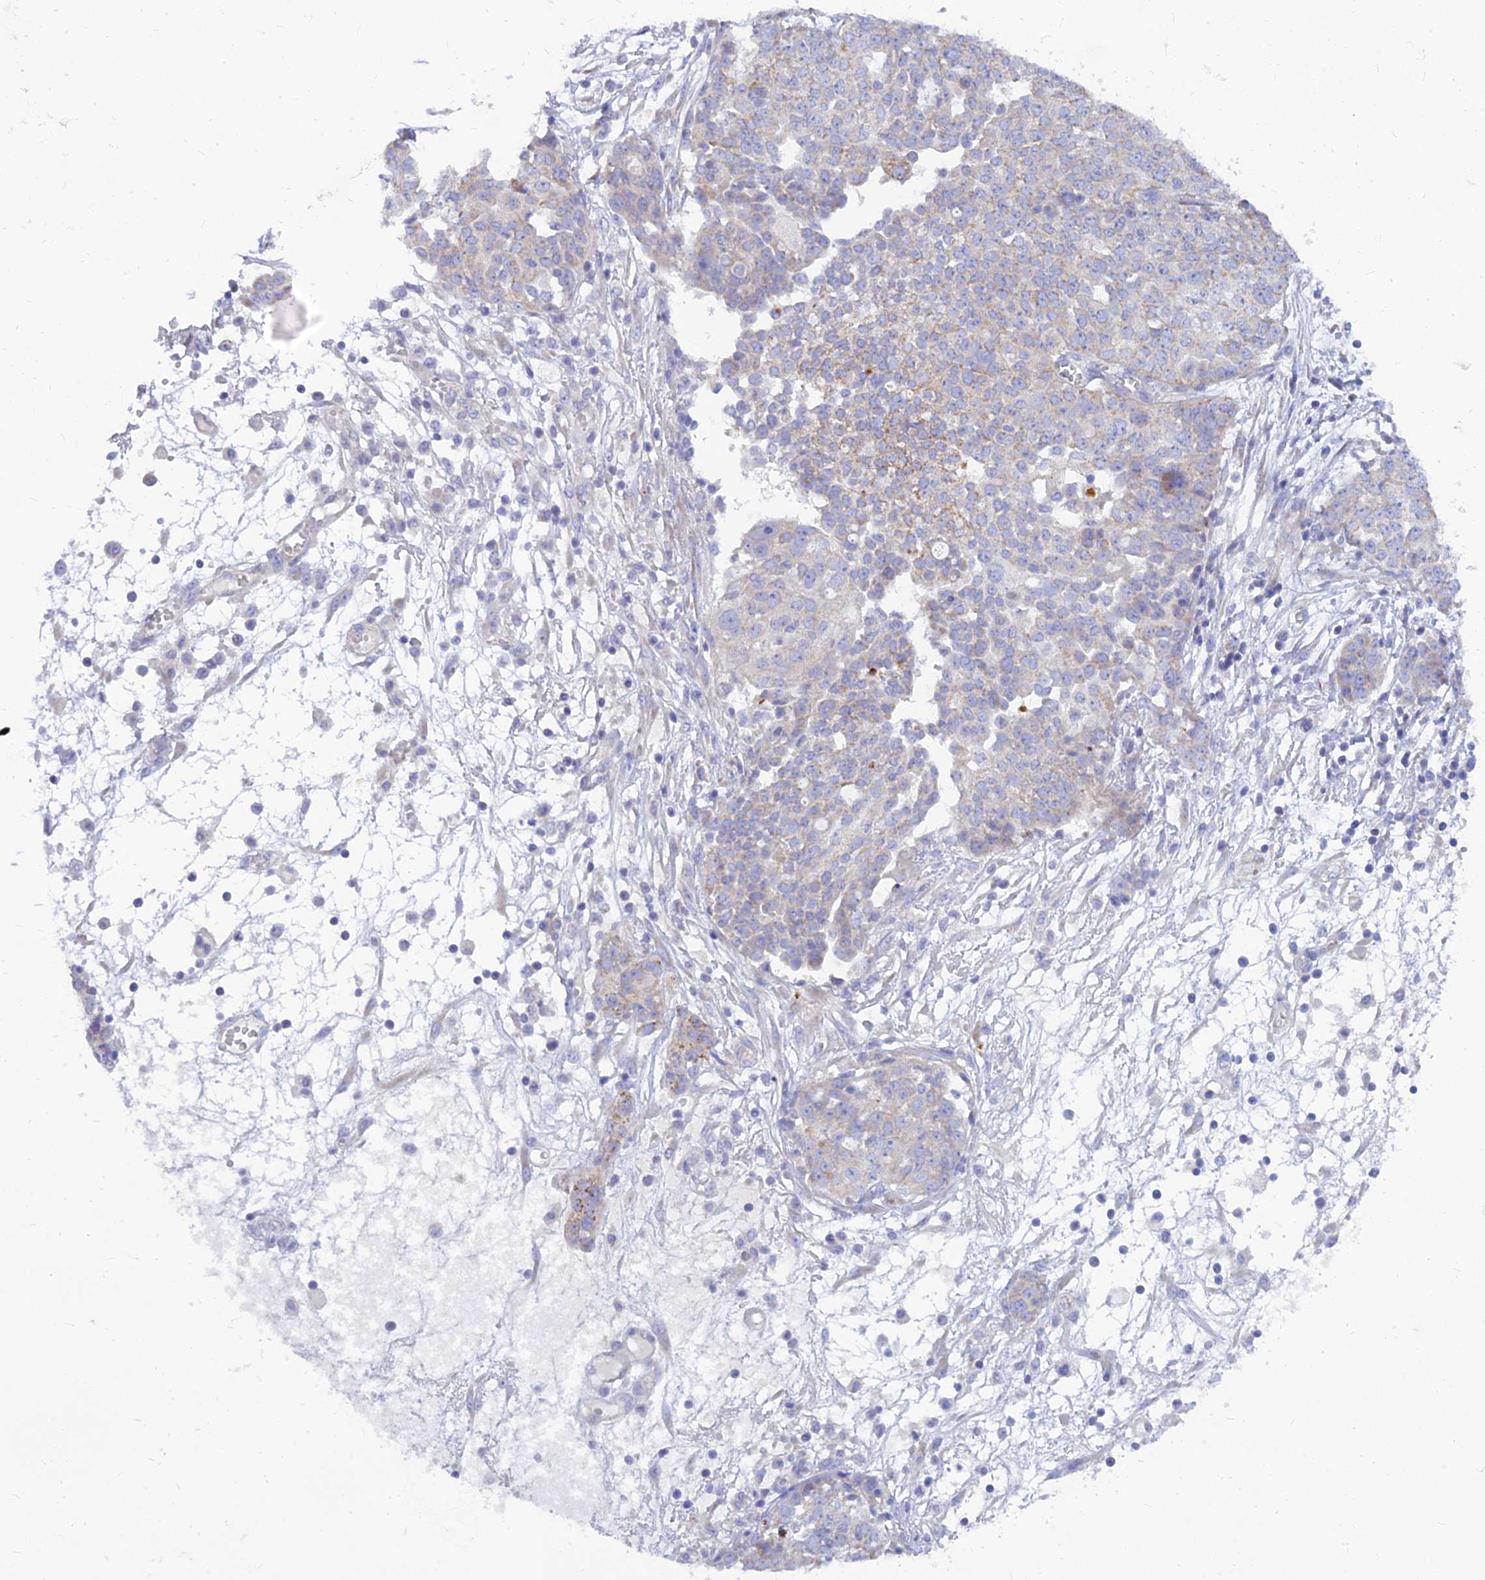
{"staining": {"intensity": "weak", "quantity": "<25%", "location": "cytoplasmic/membranous"}, "tissue": "ovarian cancer", "cell_type": "Tumor cells", "image_type": "cancer", "snomed": [{"axis": "morphology", "description": "Cystadenocarcinoma, serous, NOS"}, {"axis": "topography", "description": "Soft tissue"}, {"axis": "topography", "description": "Ovary"}], "caption": "High magnification brightfield microscopy of ovarian serous cystadenocarcinoma stained with DAB (3,3'-diaminobenzidine) (brown) and counterstained with hematoxylin (blue): tumor cells show no significant positivity.", "gene": "TMEM30B", "patient": {"sex": "female", "age": 57}}